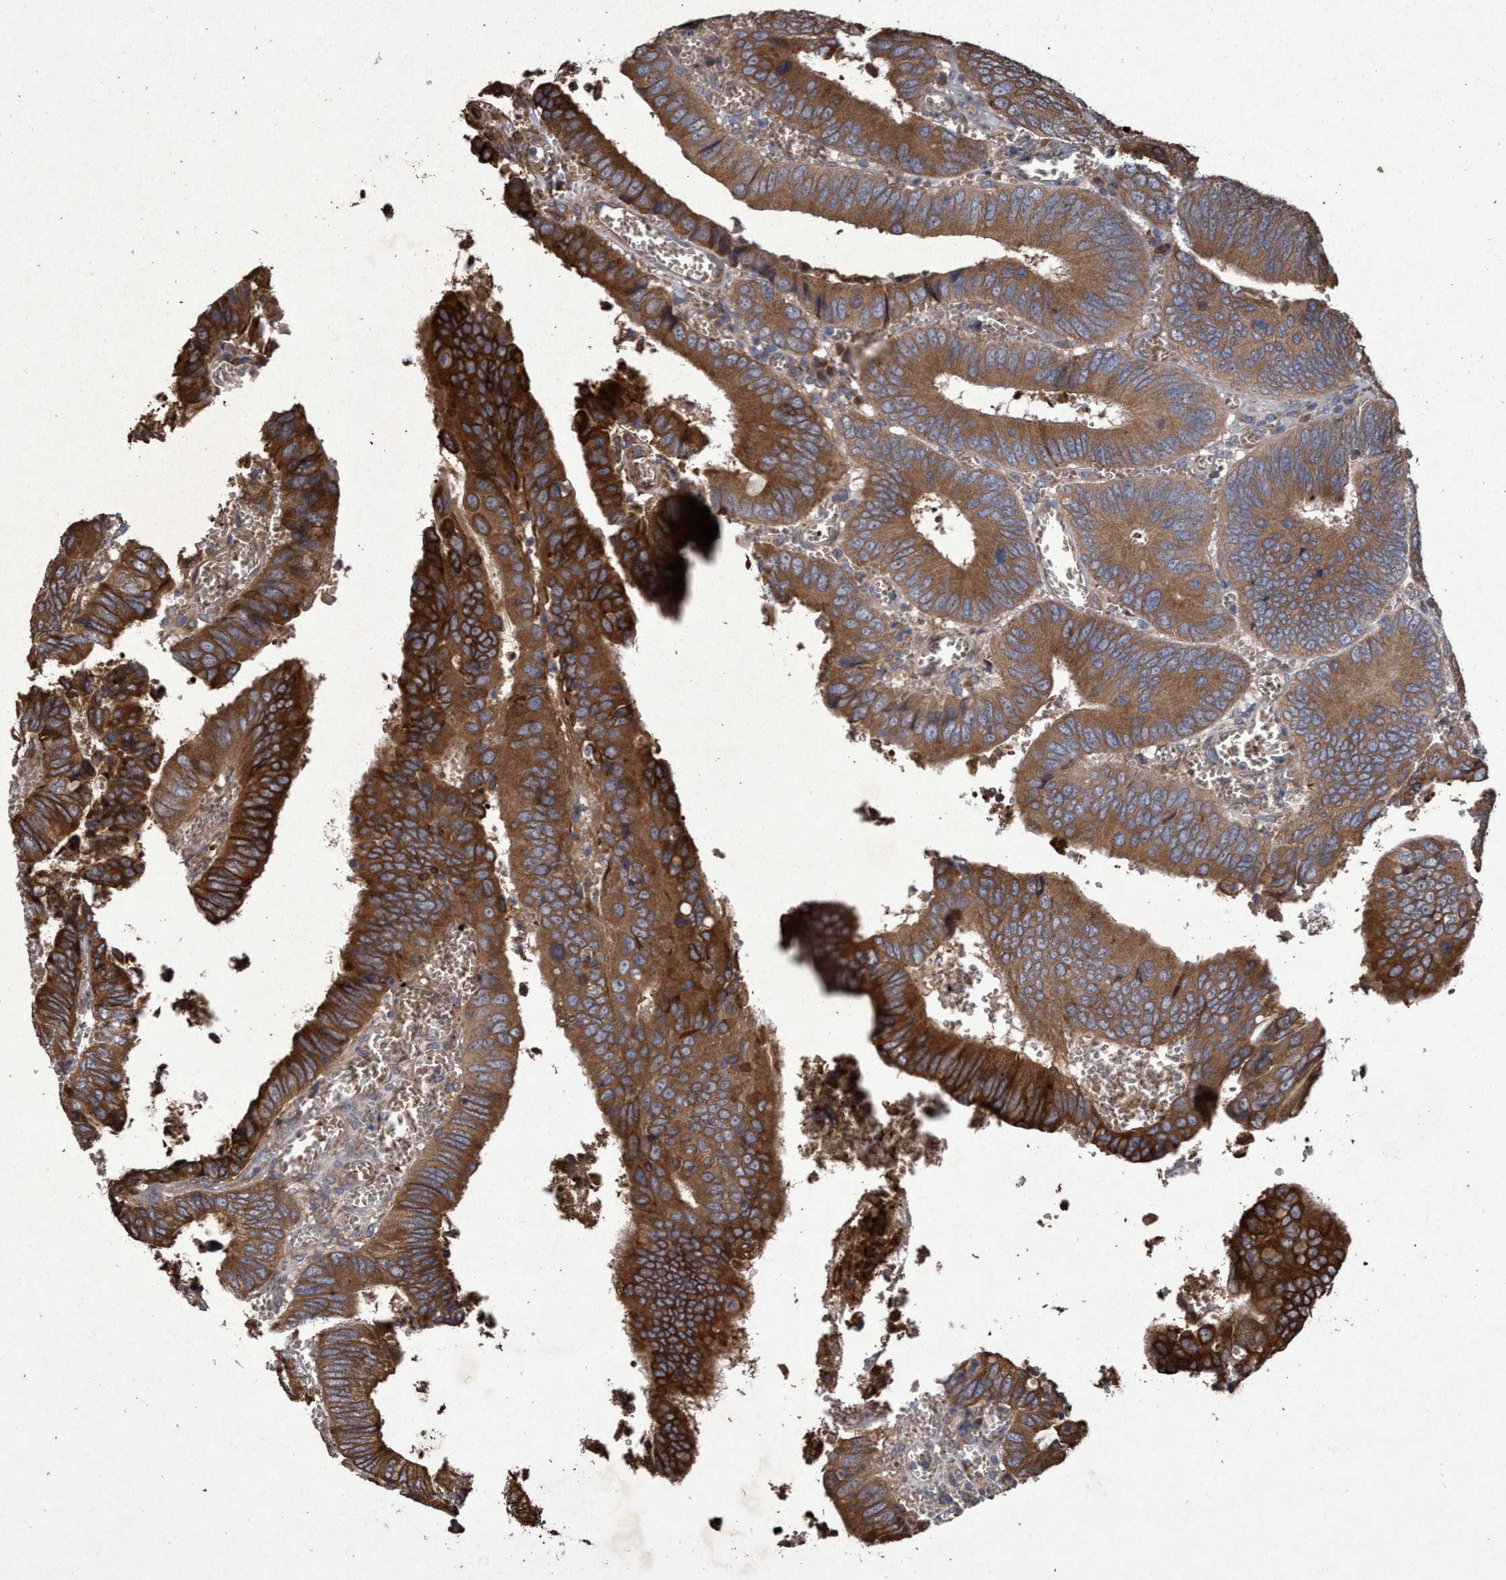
{"staining": {"intensity": "moderate", "quantity": ">75%", "location": "cytoplasmic/membranous"}, "tissue": "colorectal cancer", "cell_type": "Tumor cells", "image_type": "cancer", "snomed": [{"axis": "morphology", "description": "Inflammation, NOS"}, {"axis": "morphology", "description": "Adenocarcinoma, NOS"}, {"axis": "topography", "description": "Colon"}], "caption": "Immunohistochemistry (IHC) photomicrograph of colorectal cancer stained for a protein (brown), which reveals medium levels of moderate cytoplasmic/membranous staining in approximately >75% of tumor cells.", "gene": "CHMP6", "patient": {"sex": "male", "age": 72}}